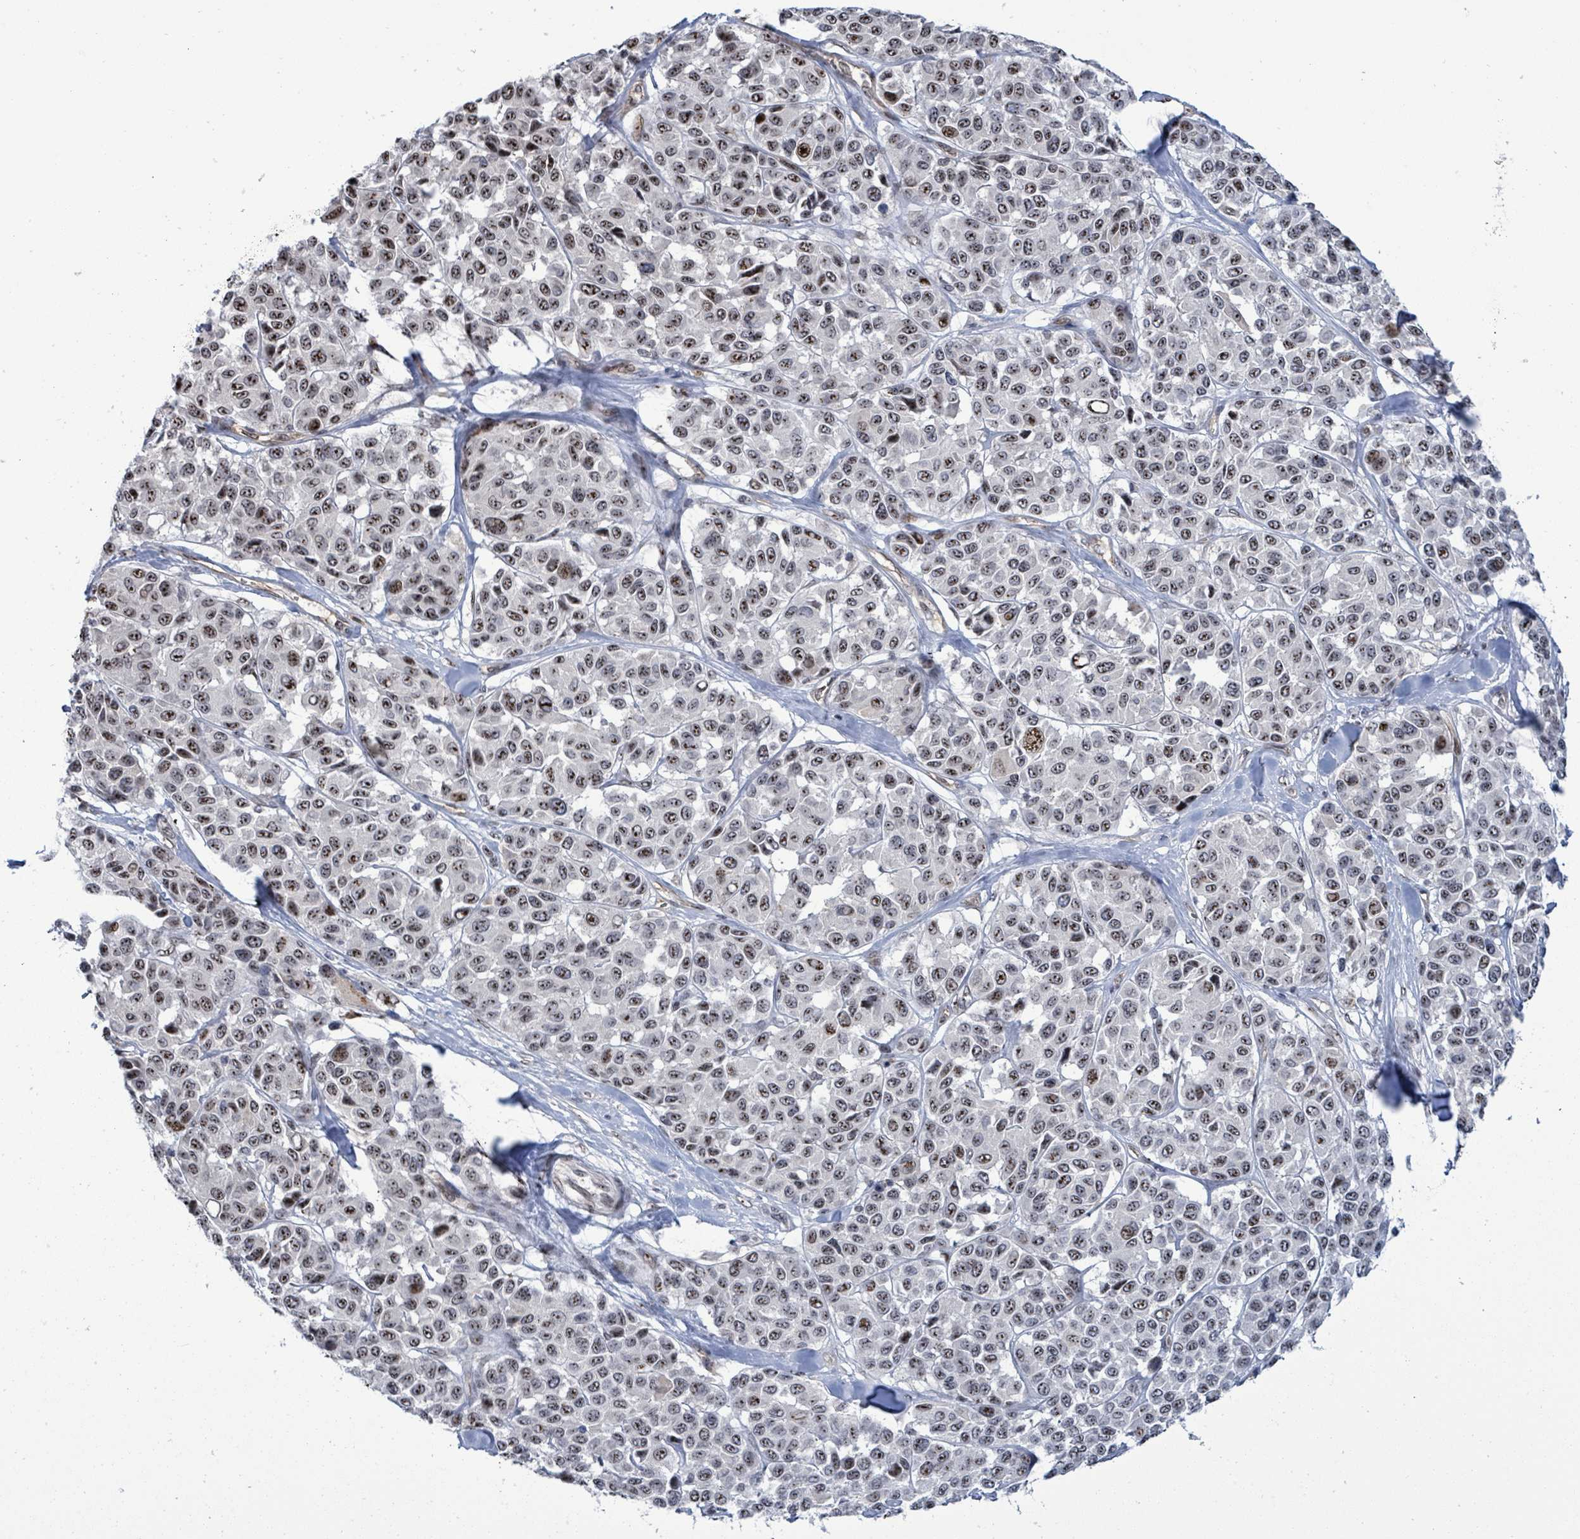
{"staining": {"intensity": "moderate", "quantity": ">75%", "location": "nuclear"}, "tissue": "melanoma", "cell_type": "Tumor cells", "image_type": "cancer", "snomed": [{"axis": "morphology", "description": "Malignant melanoma, NOS"}, {"axis": "topography", "description": "Skin"}], "caption": "DAB (3,3'-diaminobenzidine) immunohistochemical staining of melanoma displays moderate nuclear protein positivity in approximately >75% of tumor cells. Using DAB (brown) and hematoxylin (blue) stains, captured at high magnification using brightfield microscopy.", "gene": "RRN3", "patient": {"sex": "female", "age": 66}}